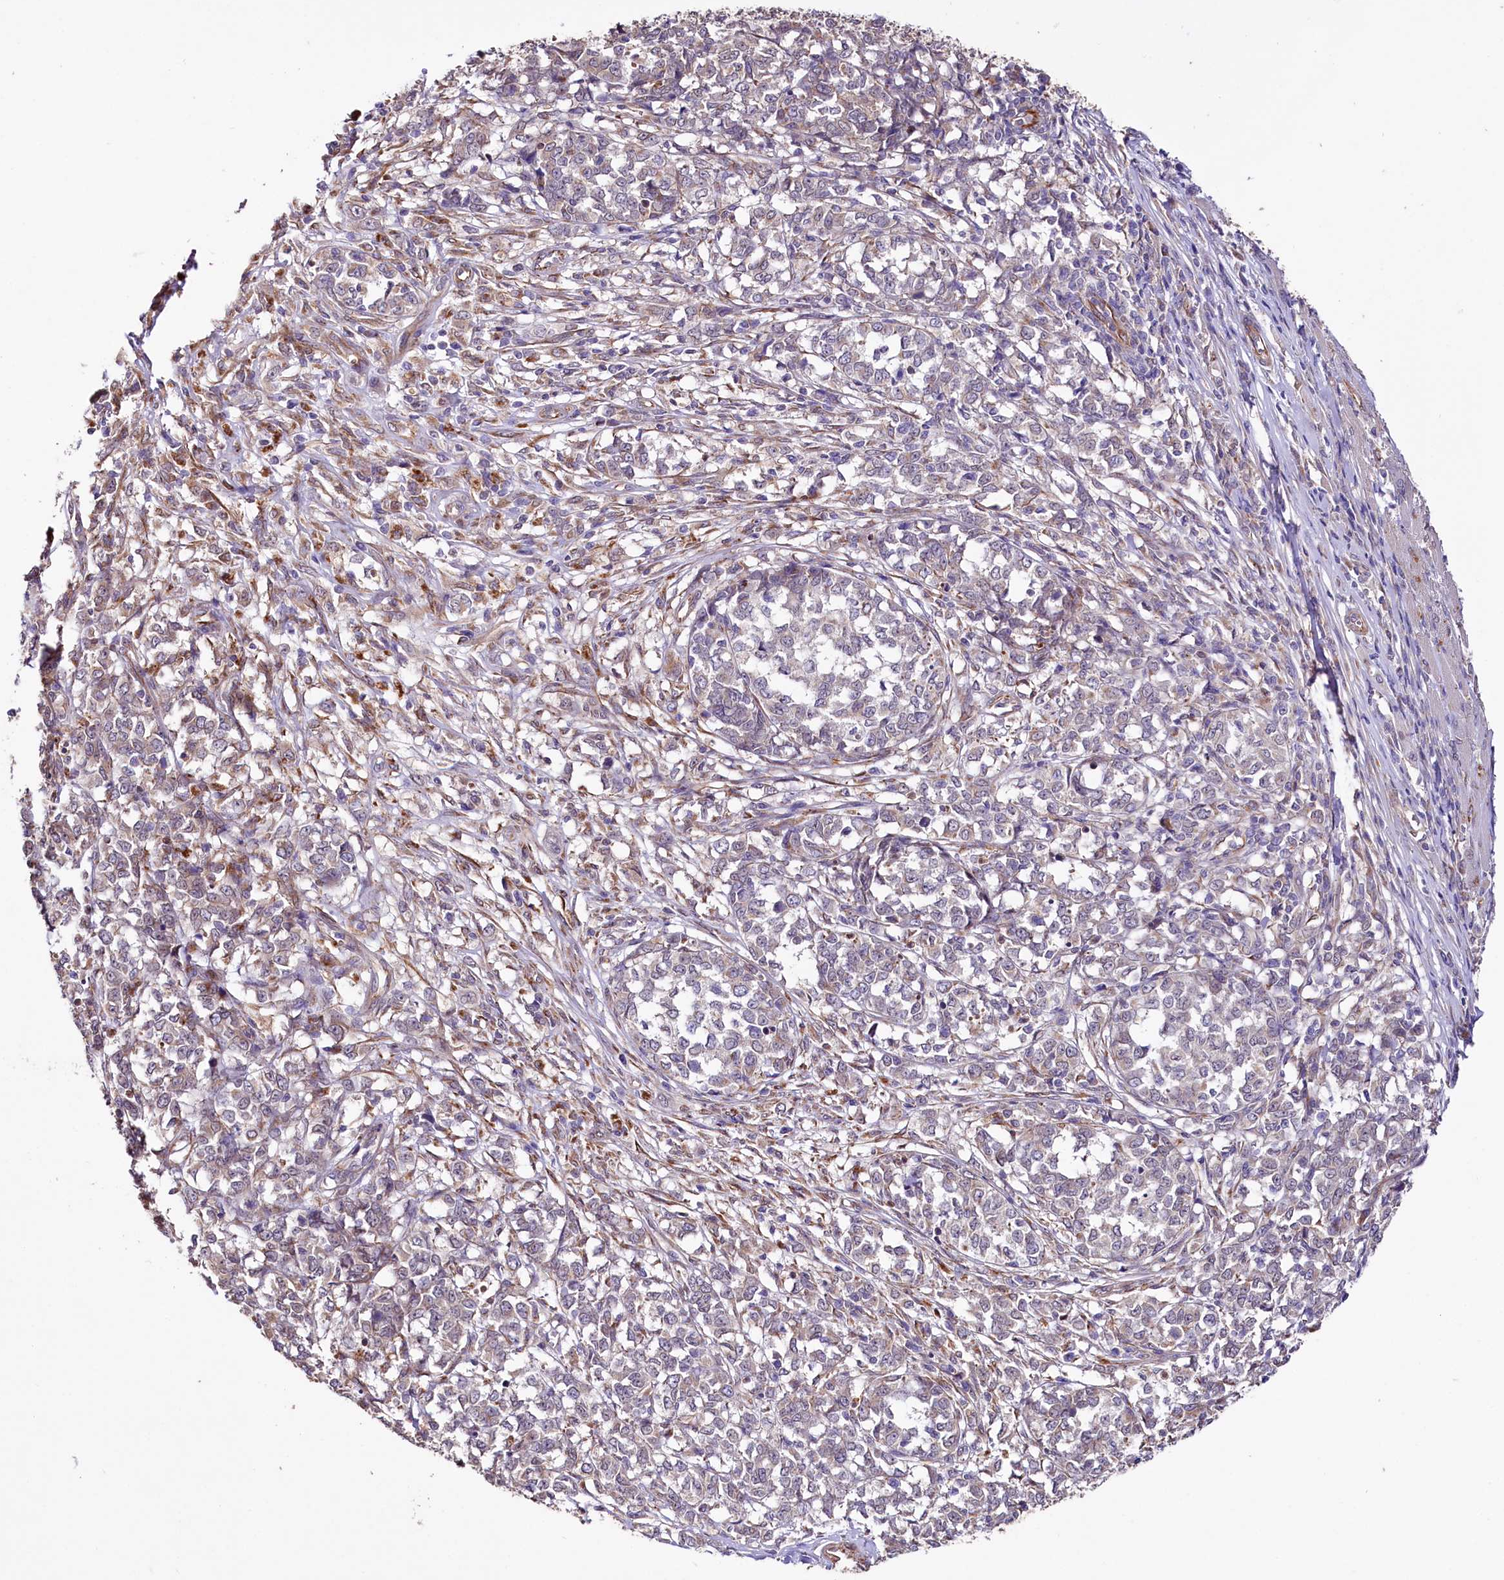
{"staining": {"intensity": "negative", "quantity": "none", "location": "none"}, "tissue": "melanoma", "cell_type": "Tumor cells", "image_type": "cancer", "snomed": [{"axis": "morphology", "description": "Malignant melanoma, NOS"}, {"axis": "topography", "description": "Skin"}], "caption": "A photomicrograph of malignant melanoma stained for a protein reveals no brown staining in tumor cells.", "gene": "TTC12", "patient": {"sex": "female", "age": 72}}